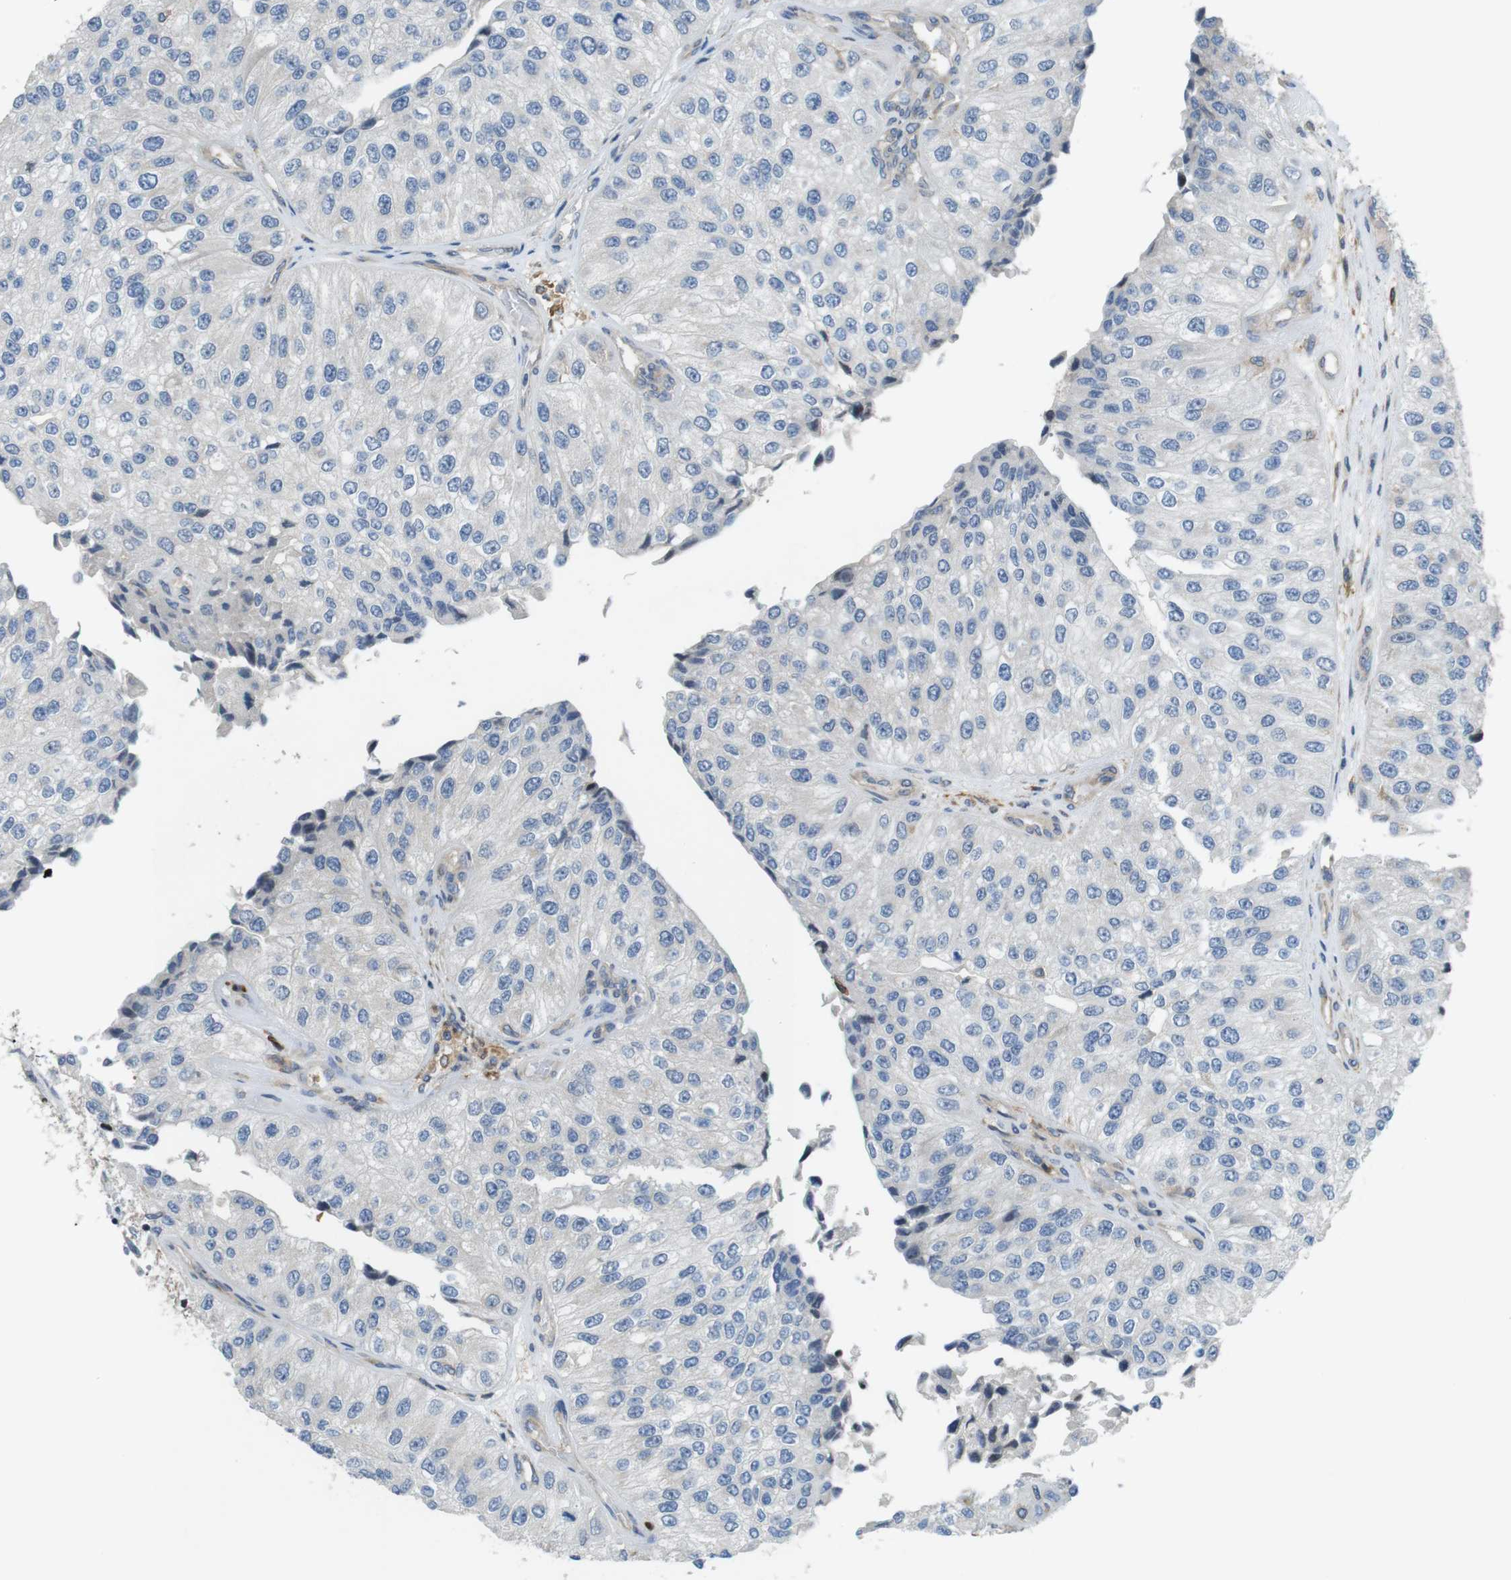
{"staining": {"intensity": "negative", "quantity": "none", "location": "none"}, "tissue": "urothelial cancer", "cell_type": "Tumor cells", "image_type": "cancer", "snomed": [{"axis": "morphology", "description": "Urothelial carcinoma, High grade"}, {"axis": "topography", "description": "Kidney"}, {"axis": "topography", "description": "Urinary bladder"}], "caption": "DAB immunohistochemical staining of urothelial cancer exhibits no significant expression in tumor cells. The staining is performed using DAB (3,3'-diaminobenzidine) brown chromogen with nuclei counter-stained in using hematoxylin.", "gene": "PCDH10", "patient": {"sex": "male", "age": 77}}